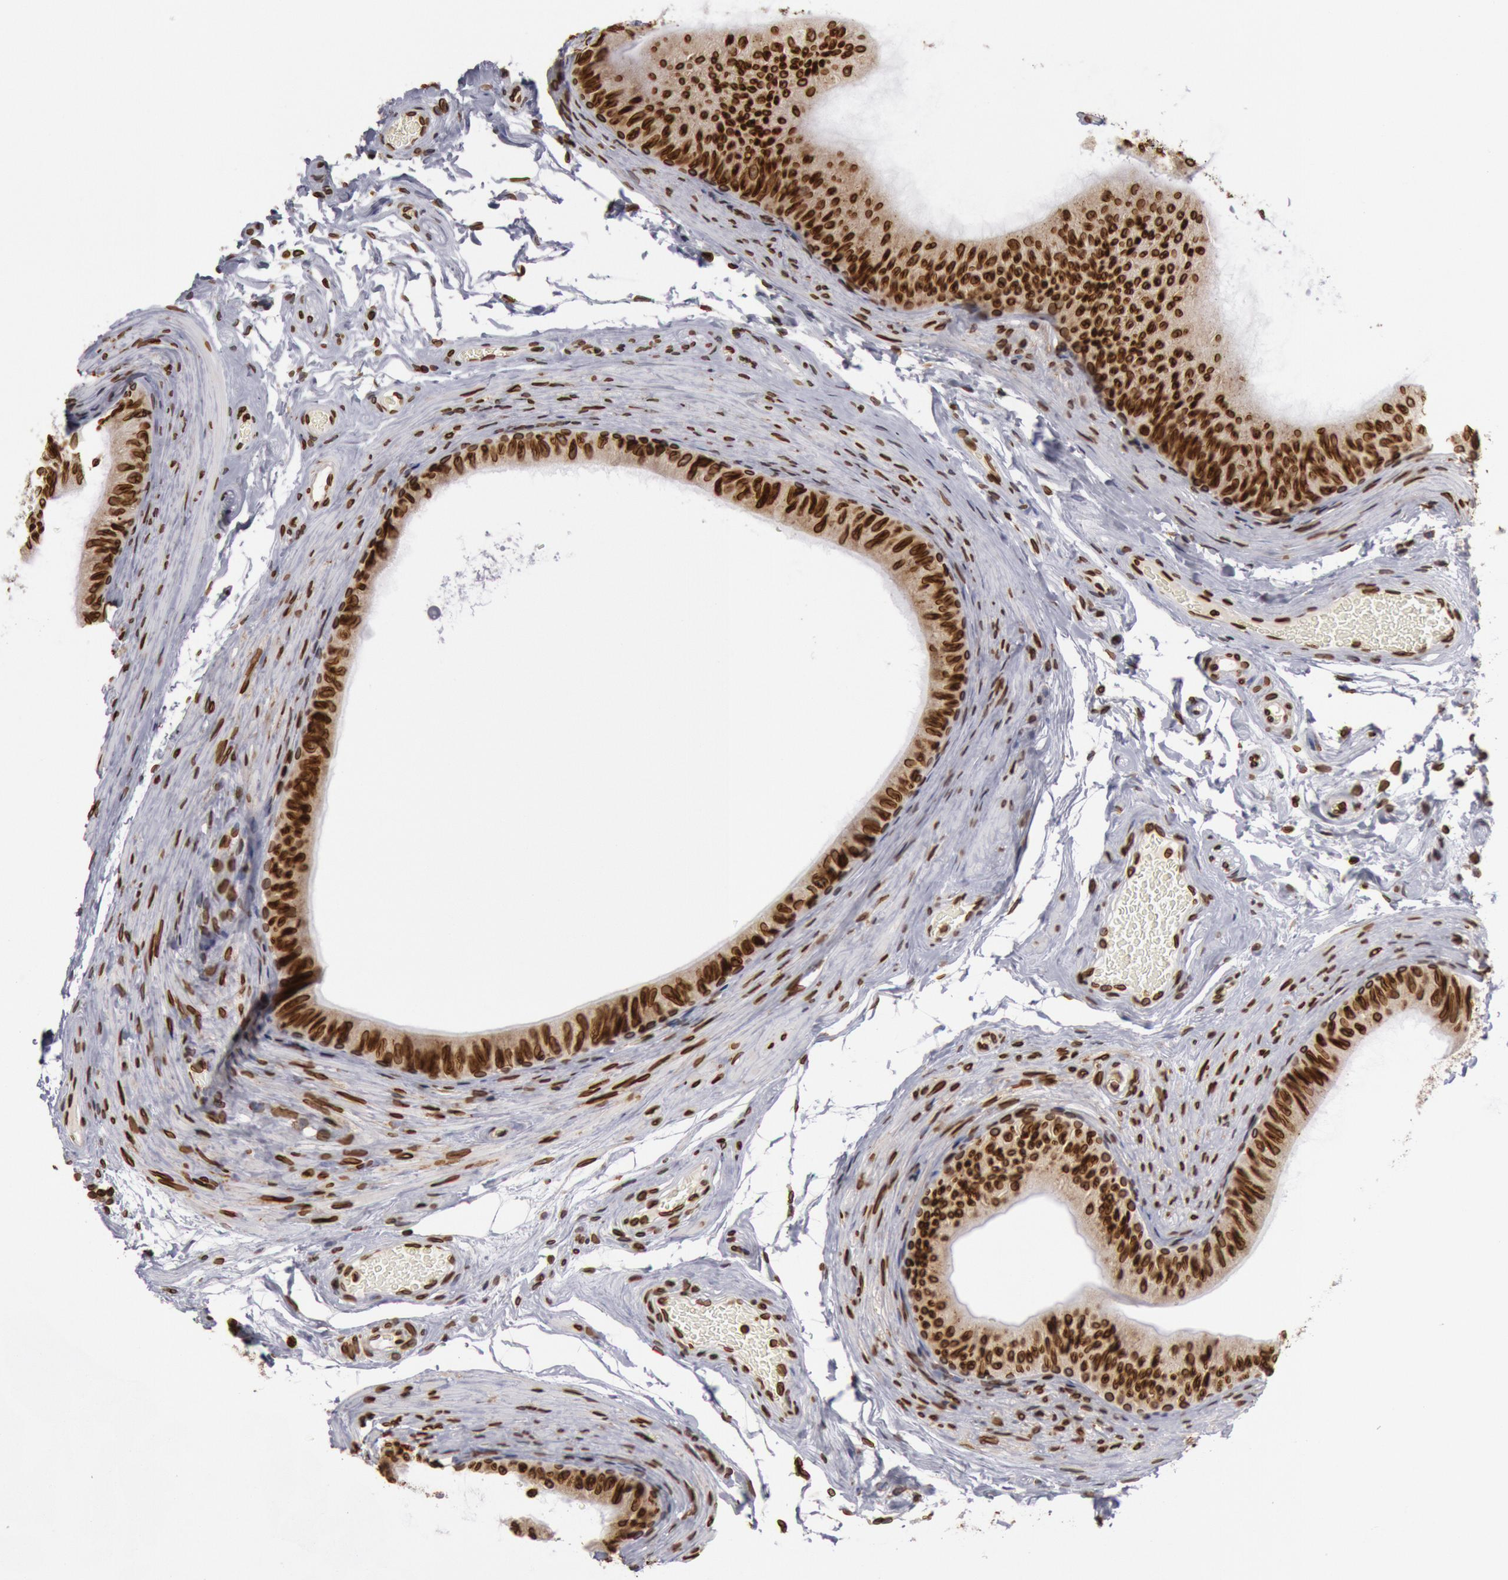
{"staining": {"intensity": "strong", "quantity": ">75%", "location": "cytoplasmic/membranous,nuclear"}, "tissue": "epididymis", "cell_type": "Glandular cells", "image_type": "normal", "snomed": [{"axis": "morphology", "description": "Normal tissue, NOS"}, {"axis": "topography", "description": "Testis"}, {"axis": "topography", "description": "Epididymis"}], "caption": "Immunohistochemical staining of normal epididymis displays strong cytoplasmic/membranous,nuclear protein staining in about >75% of glandular cells.", "gene": "SUN2", "patient": {"sex": "male", "age": 36}}